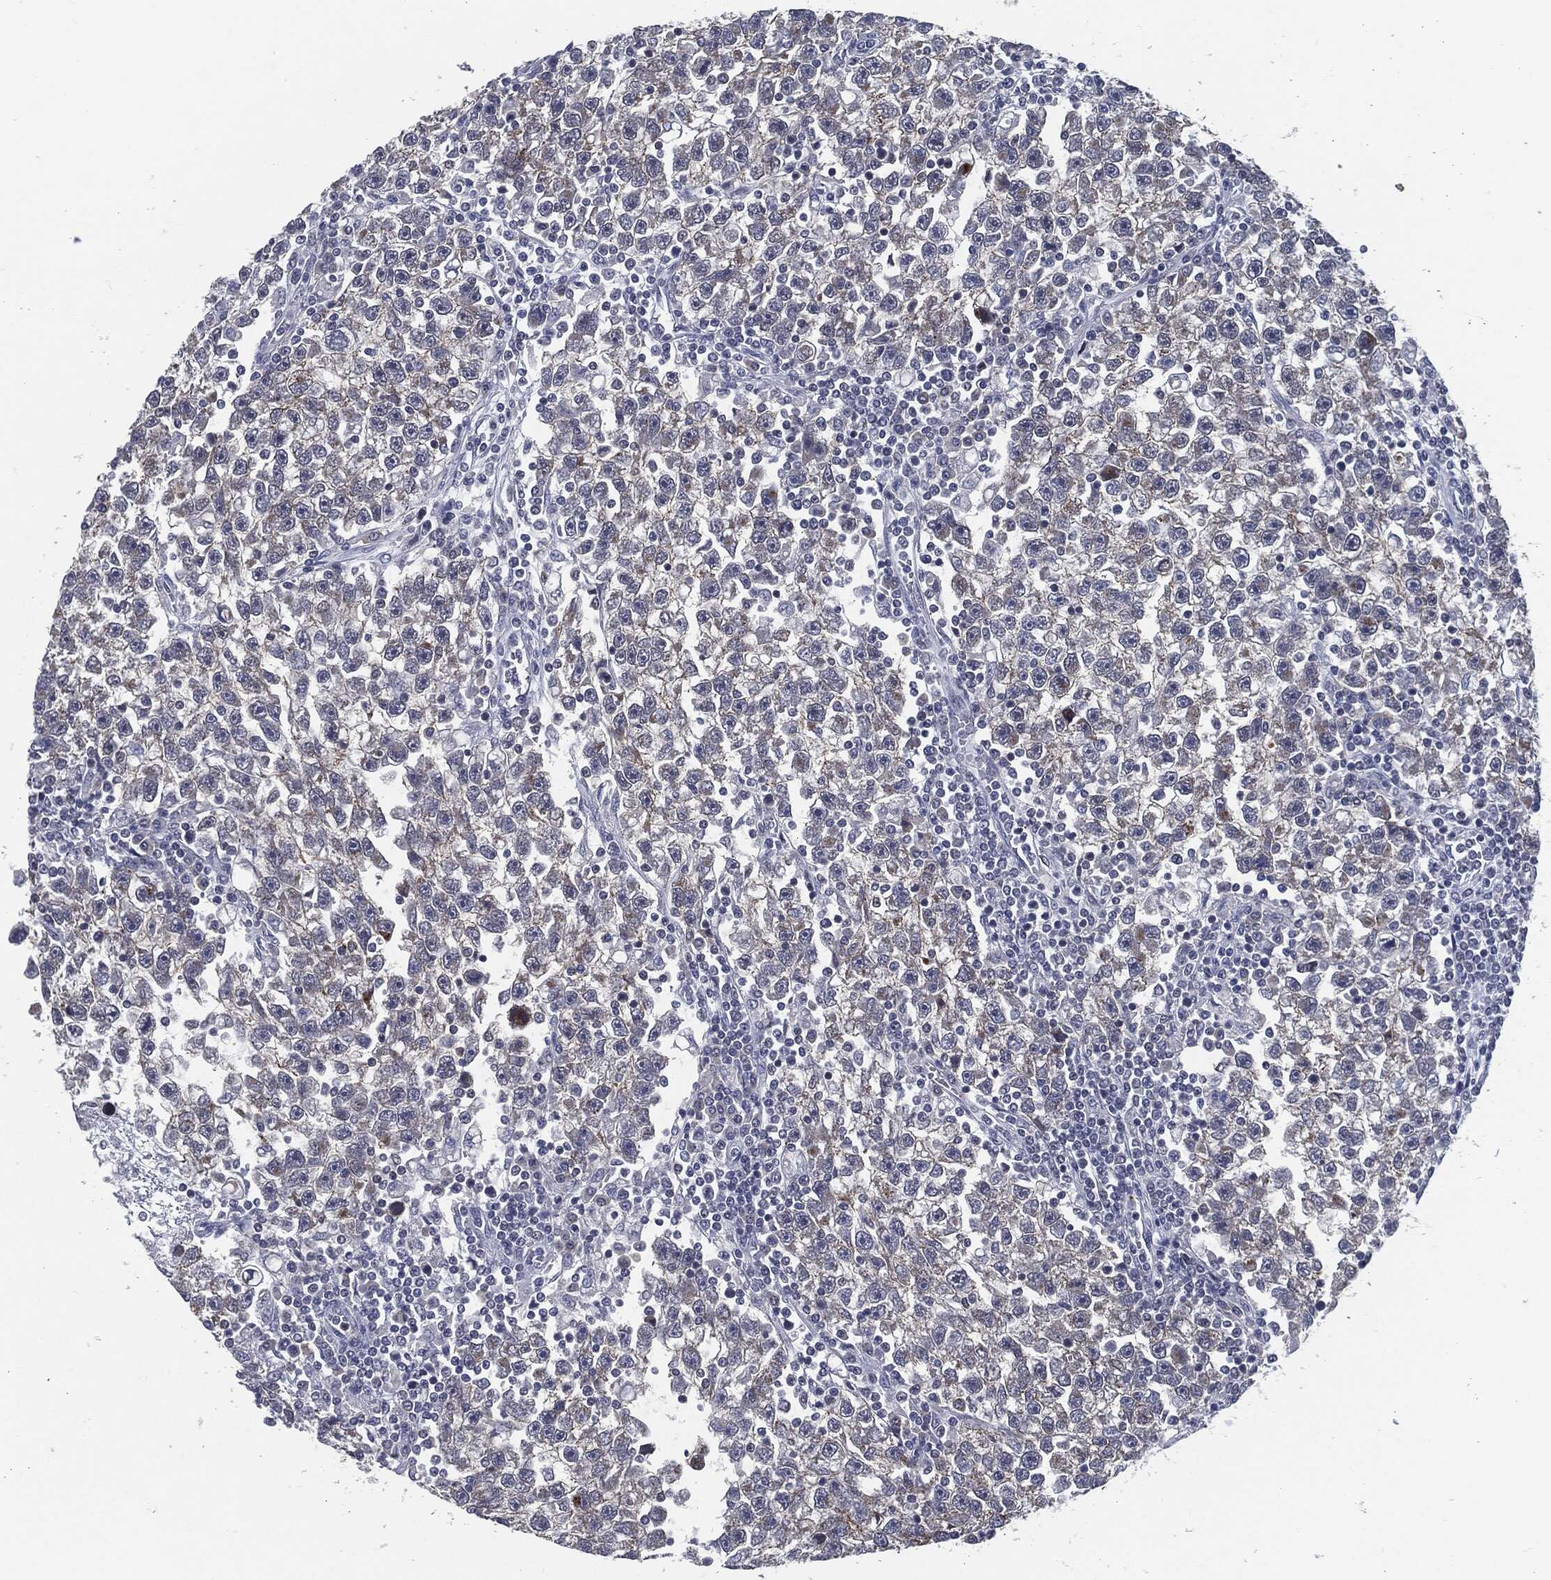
{"staining": {"intensity": "weak", "quantity": "<25%", "location": "cytoplasmic/membranous"}, "tissue": "testis cancer", "cell_type": "Tumor cells", "image_type": "cancer", "snomed": [{"axis": "morphology", "description": "Seminoma, NOS"}, {"axis": "topography", "description": "Testis"}], "caption": "Human testis seminoma stained for a protein using IHC exhibits no staining in tumor cells.", "gene": "PROM1", "patient": {"sex": "male", "age": 47}}